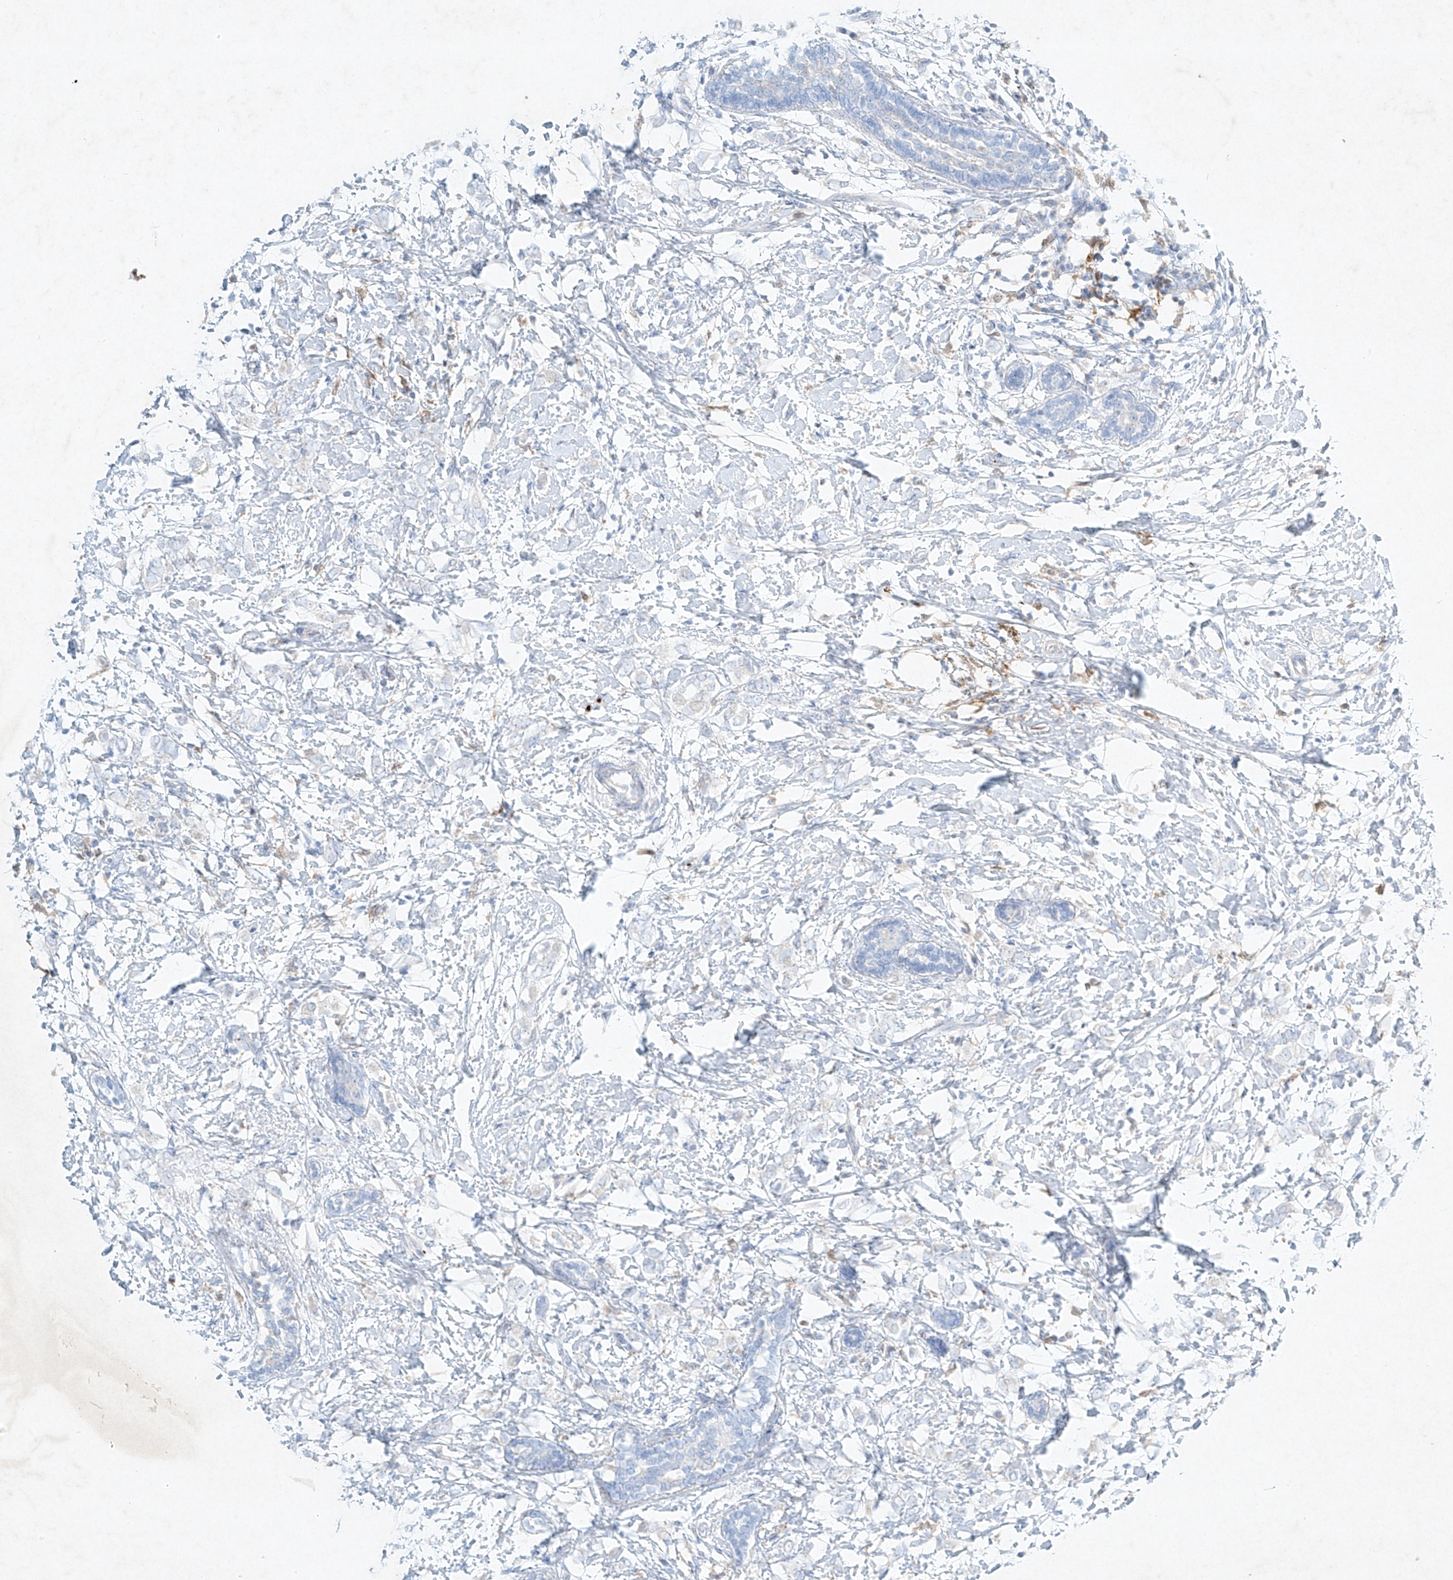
{"staining": {"intensity": "negative", "quantity": "none", "location": "none"}, "tissue": "breast cancer", "cell_type": "Tumor cells", "image_type": "cancer", "snomed": [{"axis": "morphology", "description": "Normal tissue, NOS"}, {"axis": "morphology", "description": "Lobular carcinoma"}, {"axis": "topography", "description": "Breast"}], "caption": "Tumor cells are negative for brown protein staining in breast lobular carcinoma.", "gene": "PLEK", "patient": {"sex": "female", "age": 47}}